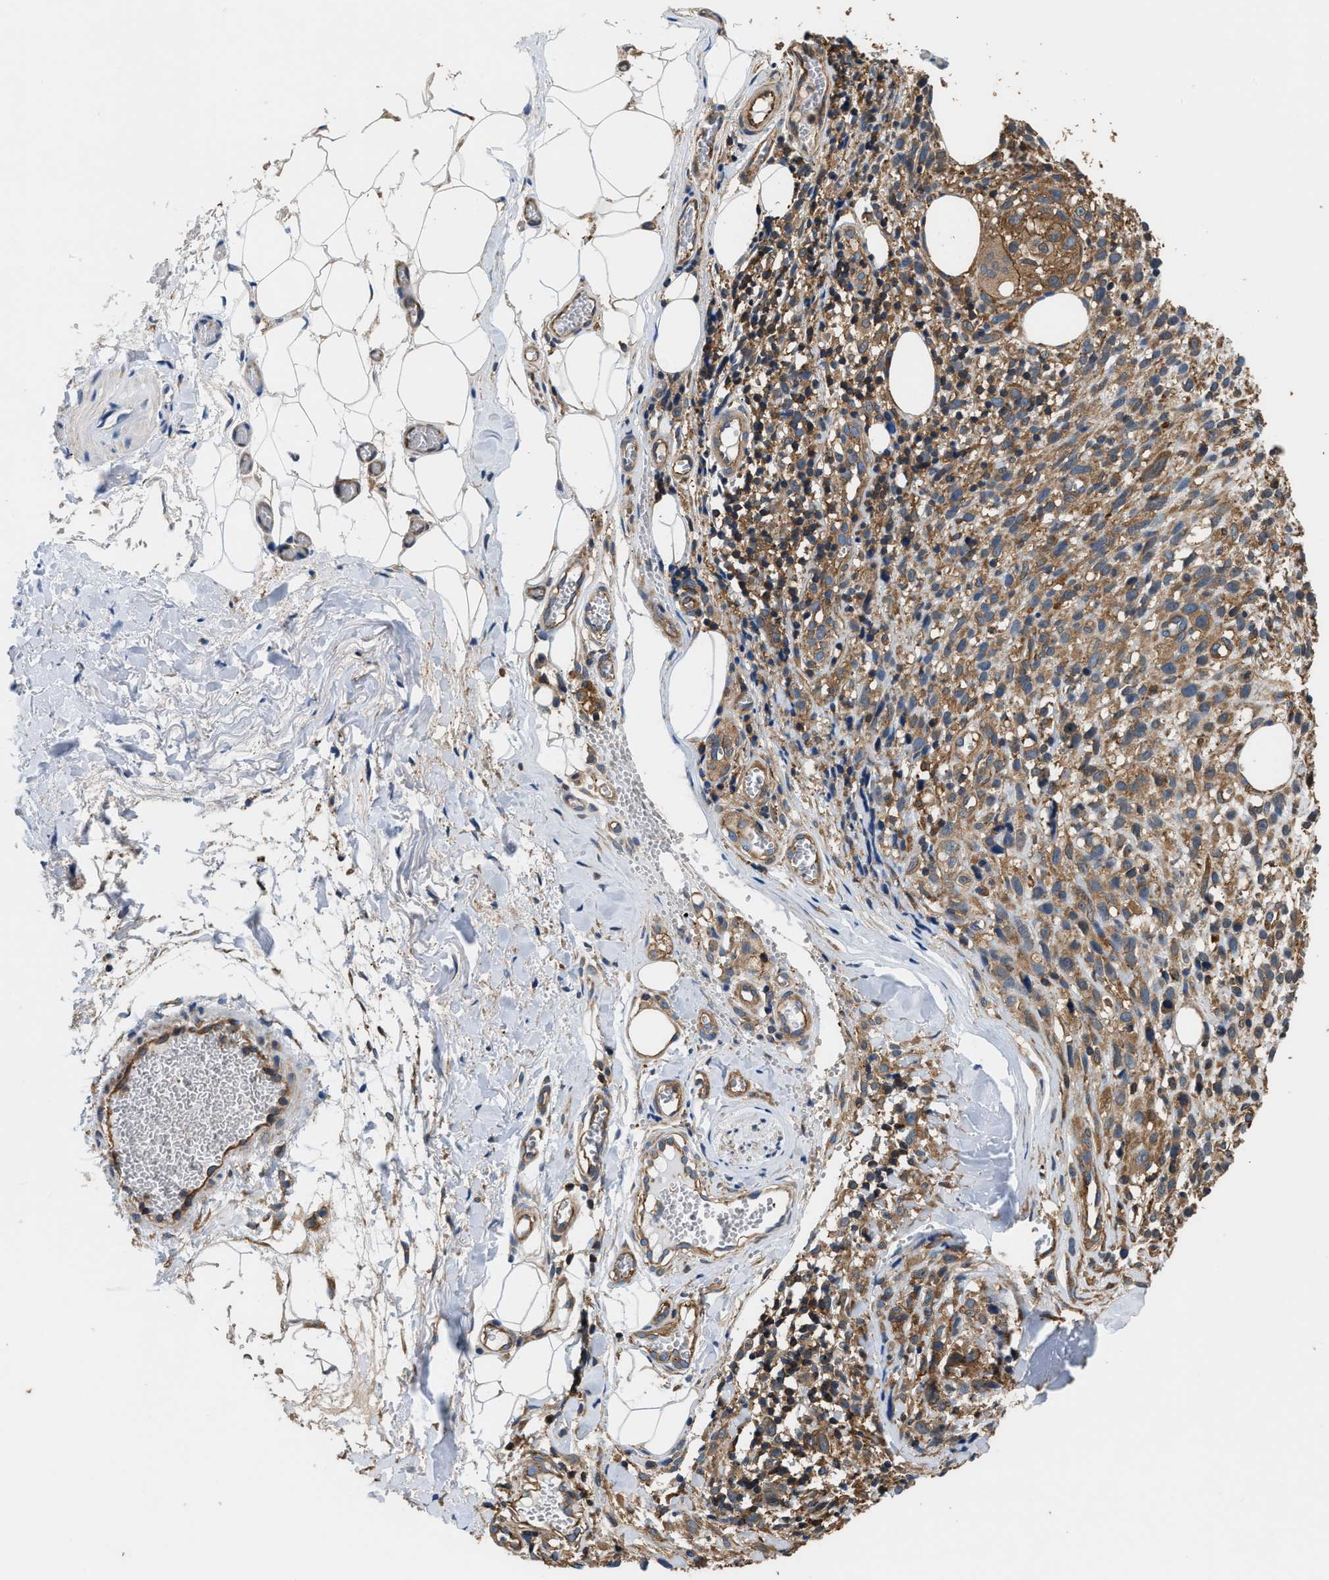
{"staining": {"intensity": "moderate", "quantity": ">75%", "location": "cytoplasmic/membranous"}, "tissue": "melanoma", "cell_type": "Tumor cells", "image_type": "cancer", "snomed": [{"axis": "morphology", "description": "Malignant melanoma, NOS"}, {"axis": "topography", "description": "Skin"}], "caption": "Immunohistochemical staining of malignant melanoma shows medium levels of moderate cytoplasmic/membranous staining in approximately >75% of tumor cells.", "gene": "ATIC", "patient": {"sex": "female", "age": 55}}